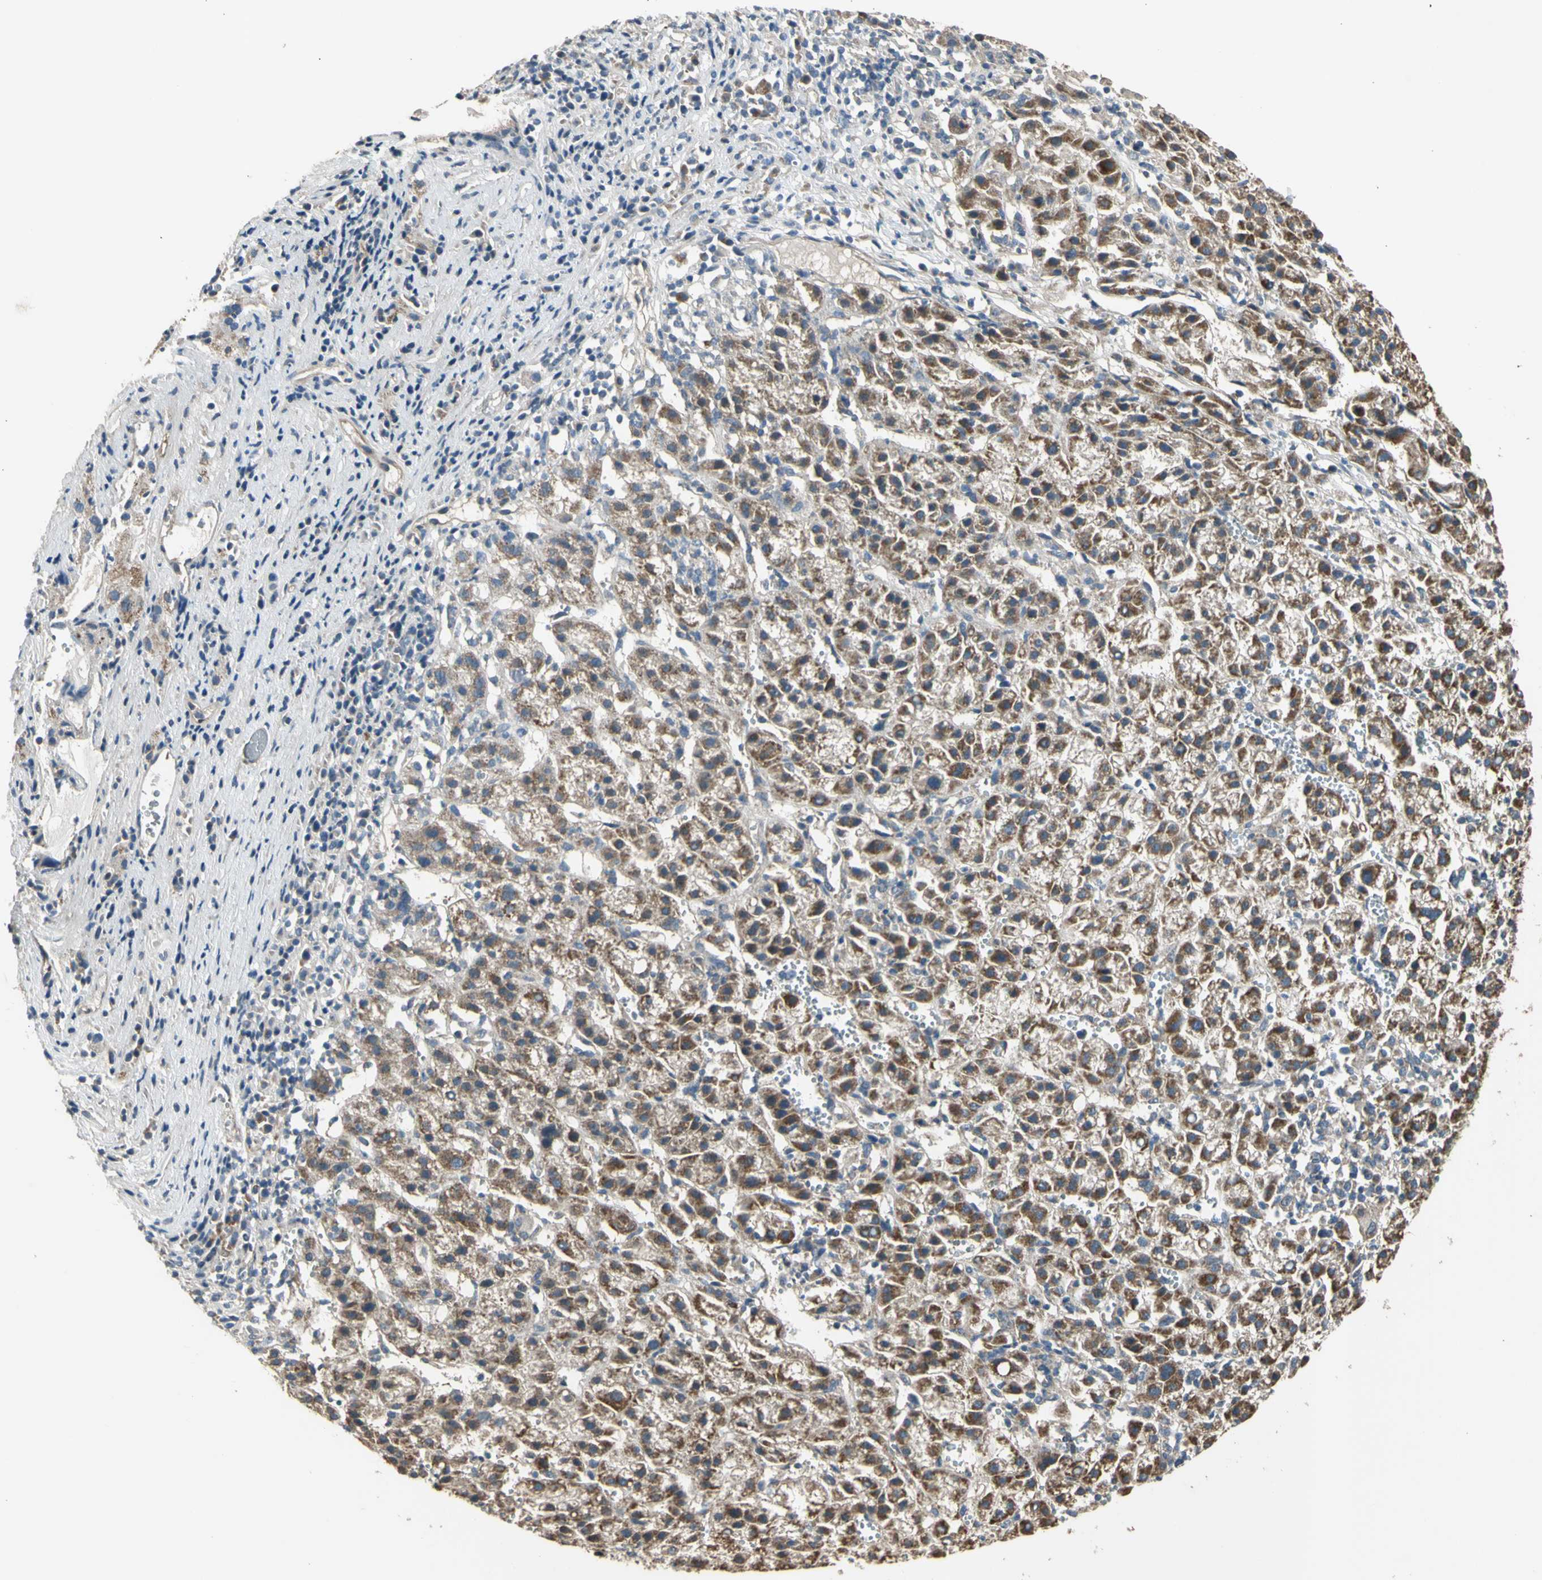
{"staining": {"intensity": "strong", "quantity": ">75%", "location": "cytoplasmic/membranous"}, "tissue": "liver cancer", "cell_type": "Tumor cells", "image_type": "cancer", "snomed": [{"axis": "morphology", "description": "Carcinoma, Hepatocellular, NOS"}, {"axis": "topography", "description": "Liver"}], "caption": "Immunohistochemical staining of human liver hepatocellular carcinoma displays high levels of strong cytoplasmic/membranous positivity in about >75% of tumor cells.", "gene": "EFNB2", "patient": {"sex": "female", "age": 58}}